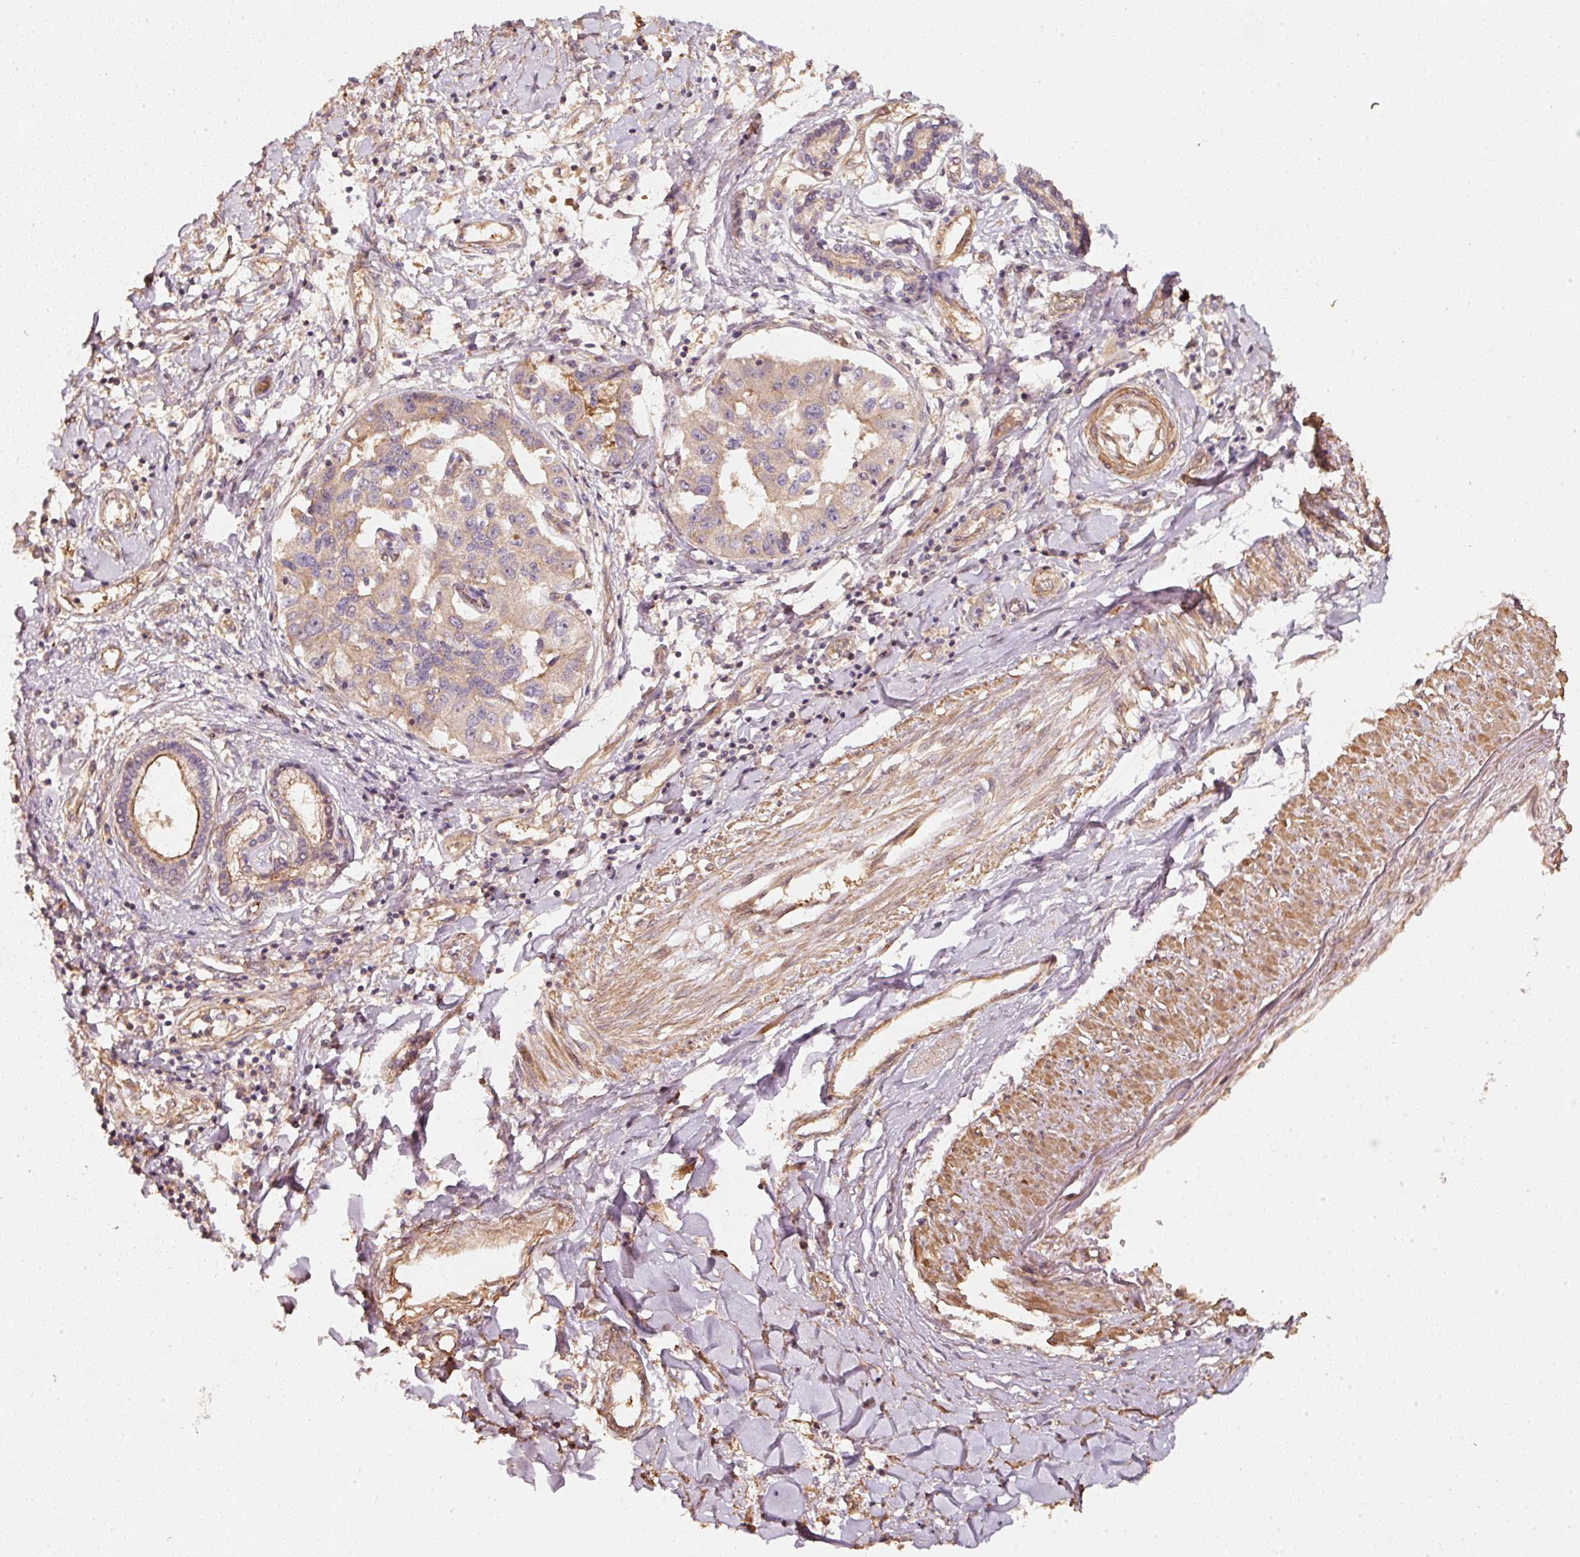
{"staining": {"intensity": "weak", "quantity": ">75%", "location": "cytoplasmic/membranous"}, "tissue": "liver cancer", "cell_type": "Tumor cells", "image_type": "cancer", "snomed": [{"axis": "morphology", "description": "Cholangiocarcinoma"}, {"axis": "topography", "description": "Liver"}], "caption": "An IHC image of neoplastic tissue is shown. Protein staining in brown labels weak cytoplasmic/membranous positivity in cholangiocarcinoma (liver) within tumor cells. The protein is shown in brown color, while the nuclei are stained blue.", "gene": "CEP95", "patient": {"sex": "male", "age": 59}}